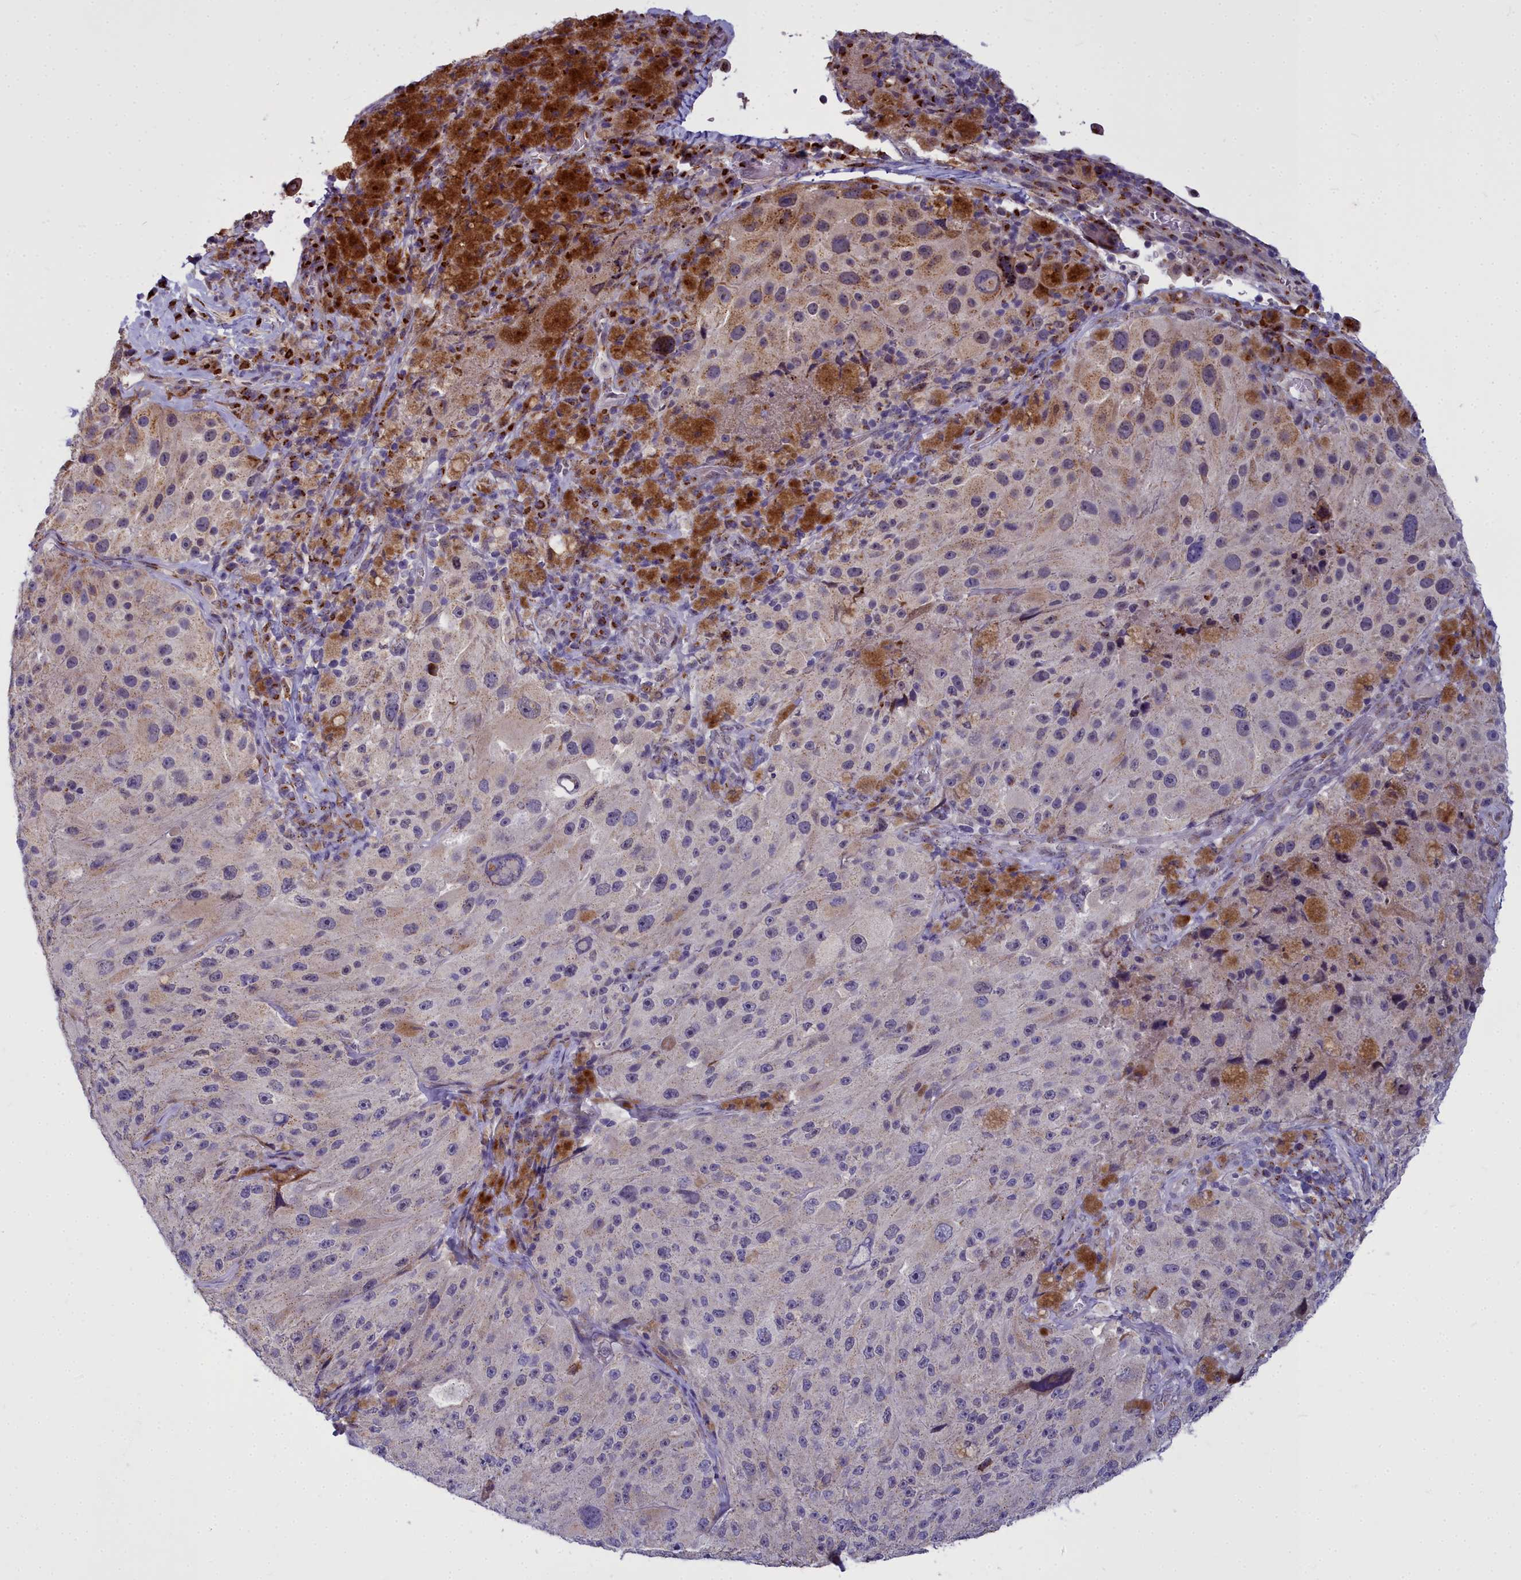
{"staining": {"intensity": "negative", "quantity": "none", "location": "none"}, "tissue": "melanoma", "cell_type": "Tumor cells", "image_type": "cancer", "snomed": [{"axis": "morphology", "description": "Malignant melanoma, Metastatic site"}, {"axis": "topography", "description": "Lymph node"}], "caption": "This is a image of immunohistochemistry staining of melanoma, which shows no staining in tumor cells.", "gene": "WDPCP", "patient": {"sex": "male", "age": 62}}